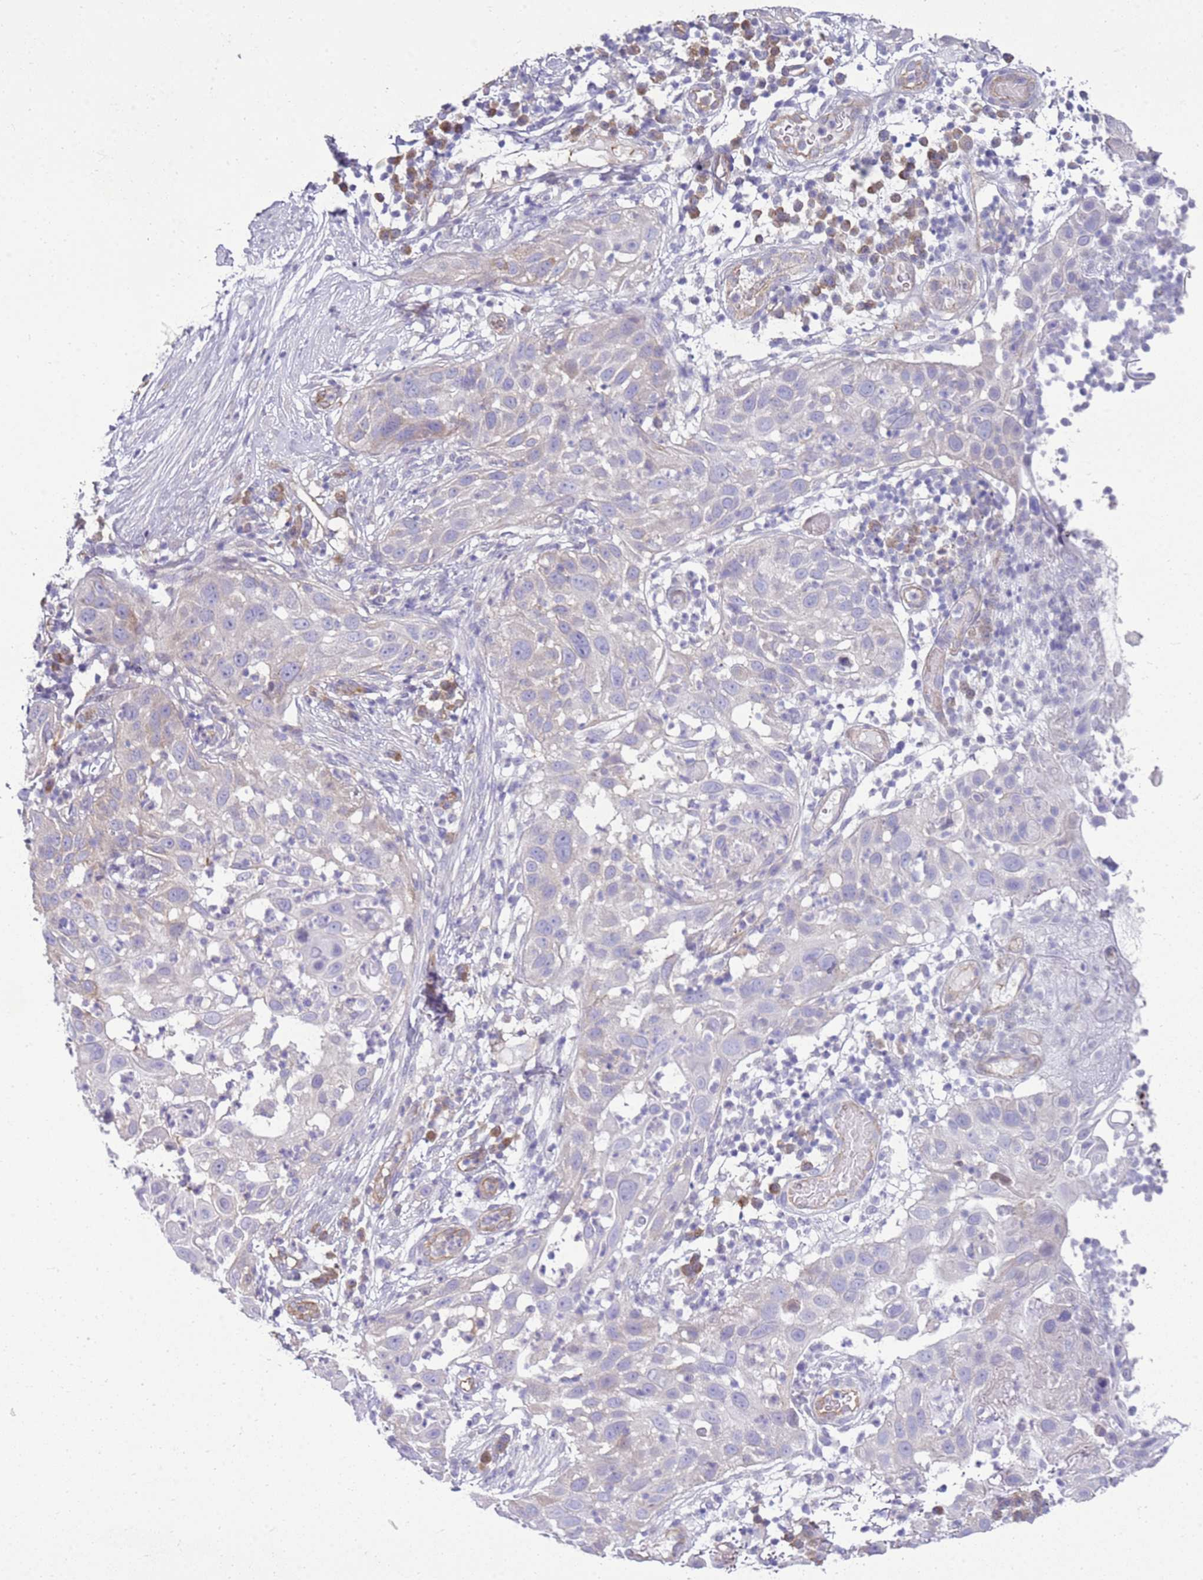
{"staining": {"intensity": "negative", "quantity": "none", "location": "none"}, "tissue": "skin cancer", "cell_type": "Tumor cells", "image_type": "cancer", "snomed": [{"axis": "morphology", "description": "Squamous cell carcinoma, NOS"}, {"axis": "topography", "description": "Skin"}], "caption": "DAB (3,3'-diaminobenzidine) immunohistochemical staining of skin cancer (squamous cell carcinoma) displays no significant positivity in tumor cells. (Brightfield microscopy of DAB immunohistochemistry at high magnification).", "gene": "YWHAE", "patient": {"sex": "female", "age": 44}}